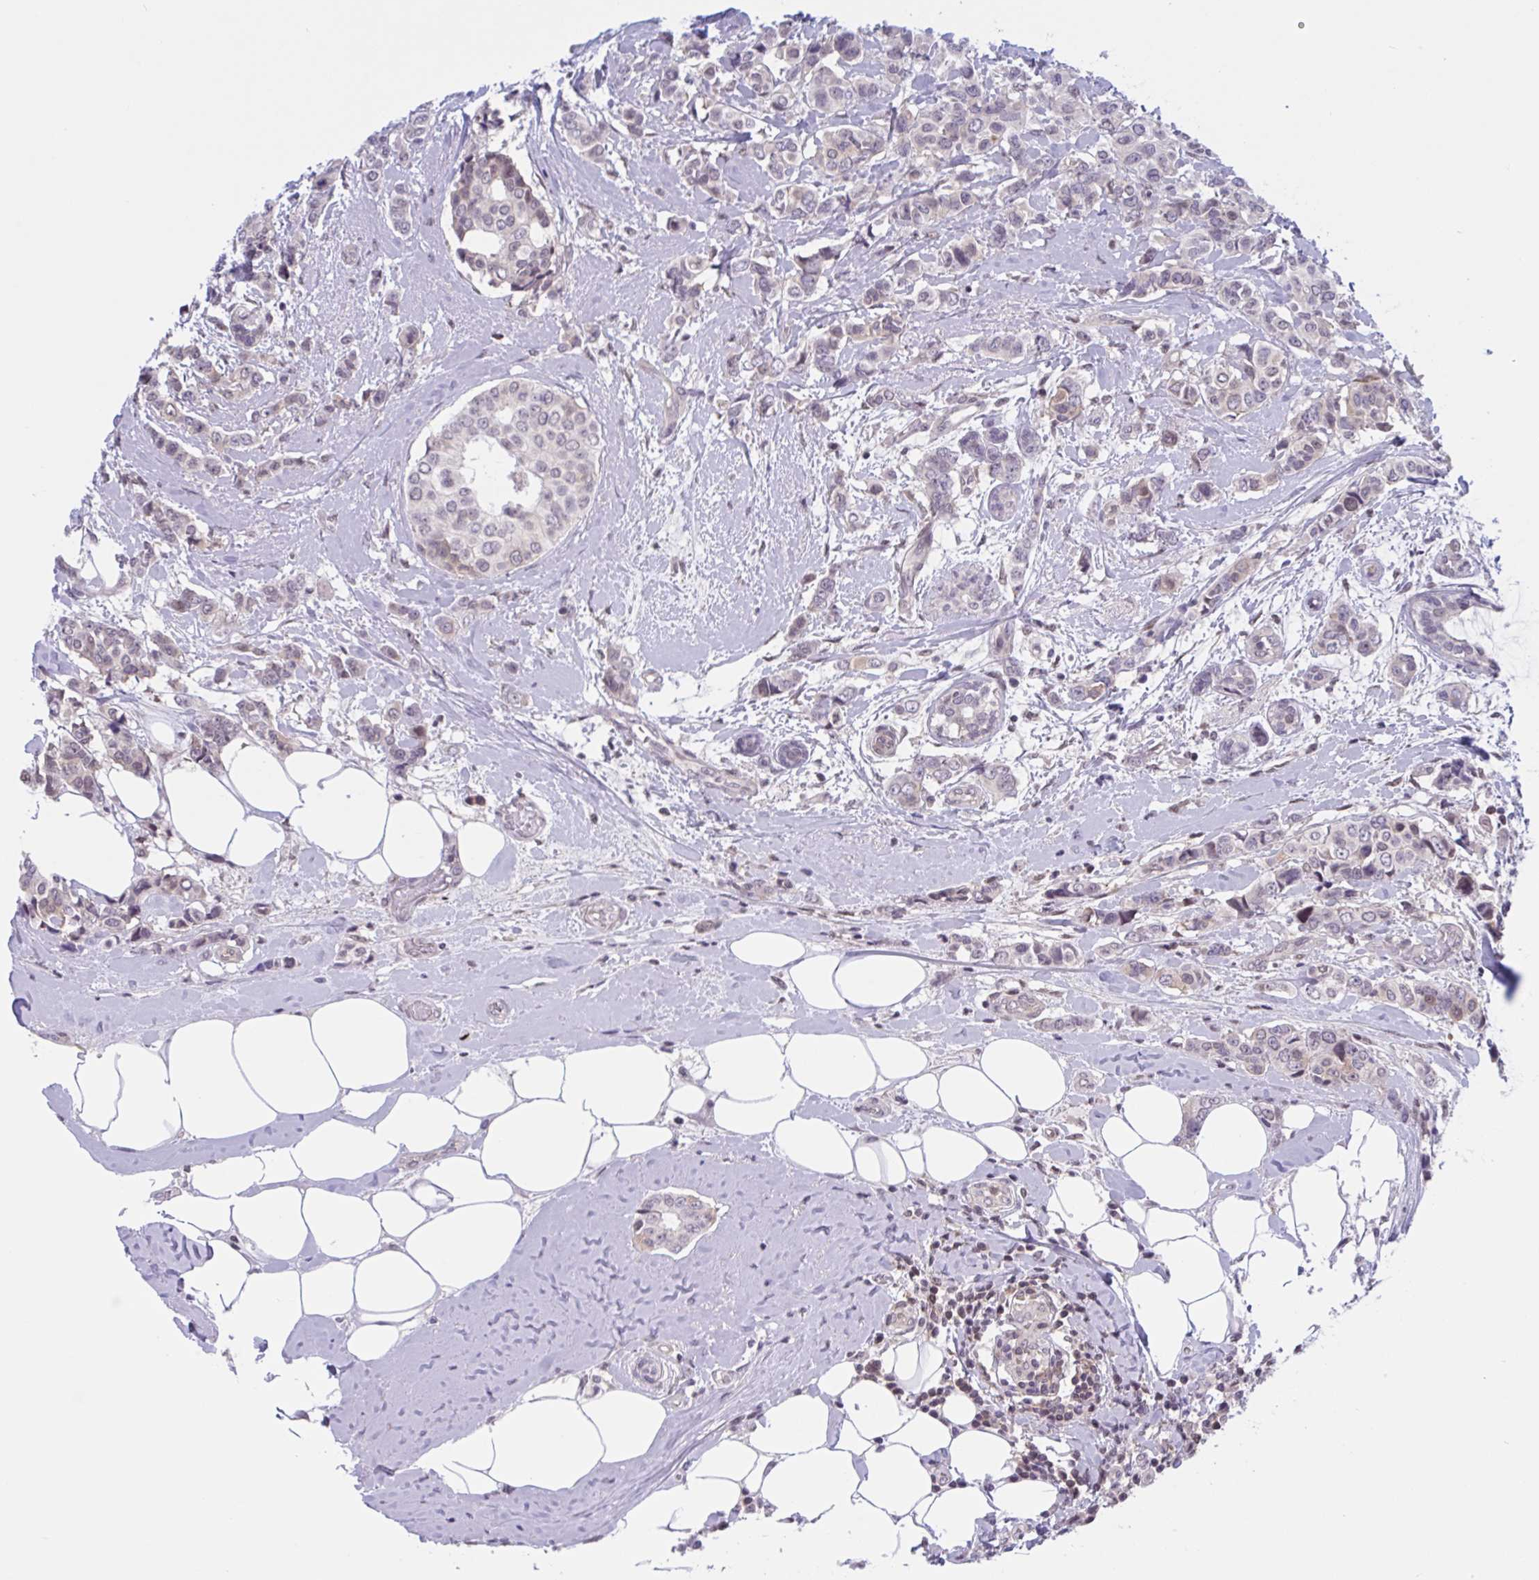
{"staining": {"intensity": "weak", "quantity": "<25%", "location": "cytoplasmic/membranous"}, "tissue": "breast cancer", "cell_type": "Tumor cells", "image_type": "cancer", "snomed": [{"axis": "morphology", "description": "Lobular carcinoma"}, {"axis": "topography", "description": "Breast"}], "caption": "High magnification brightfield microscopy of breast lobular carcinoma stained with DAB (3,3'-diaminobenzidine) (brown) and counterstained with hematoxylin (blue): tumor cells show no significant positivity.", "gene": "TTC7B", "patient": {"sex": "female", "age": 51}}